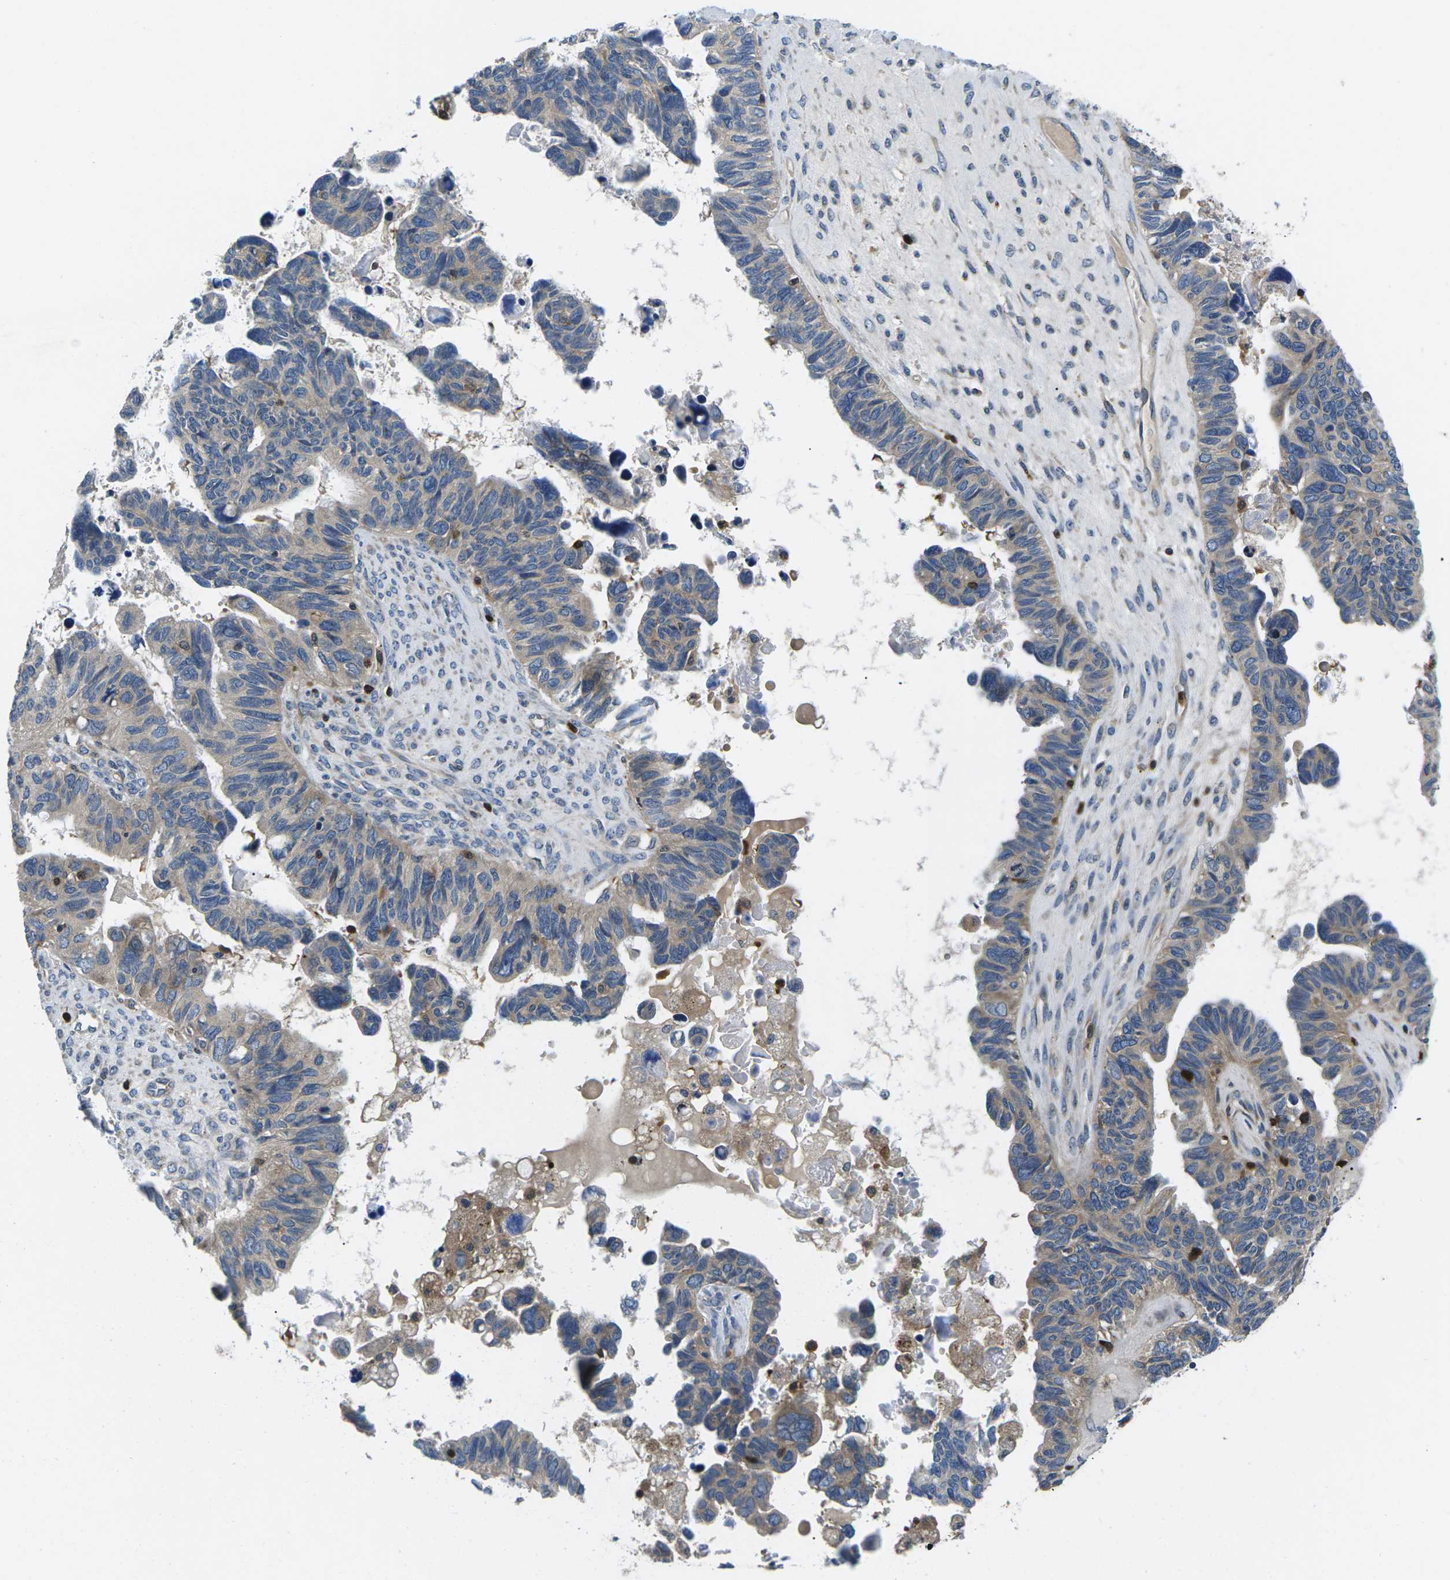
{"staining": {"intensity": "weak", "quantity": ">75%", "location": "cytoplasmic/membranous"}, "tissue": "ovarian cancer", "cell_type": "Tumor cells", "image_type": "cancer", "snomed": [{"axis": "morphology", "description": "Cystadenocarcinoma, serous, NOS"}, {"axis": "topography", "description": "Ovary"}], "caption": "Weak cytoplasmic/membranous staining for a protein is present in about >75% of tumor cells of ovarian serous cystadenocarcinoma using immunohistochemistry.", "gene": "PLCE1", "patient": {"sex": "female", "age": 79}}